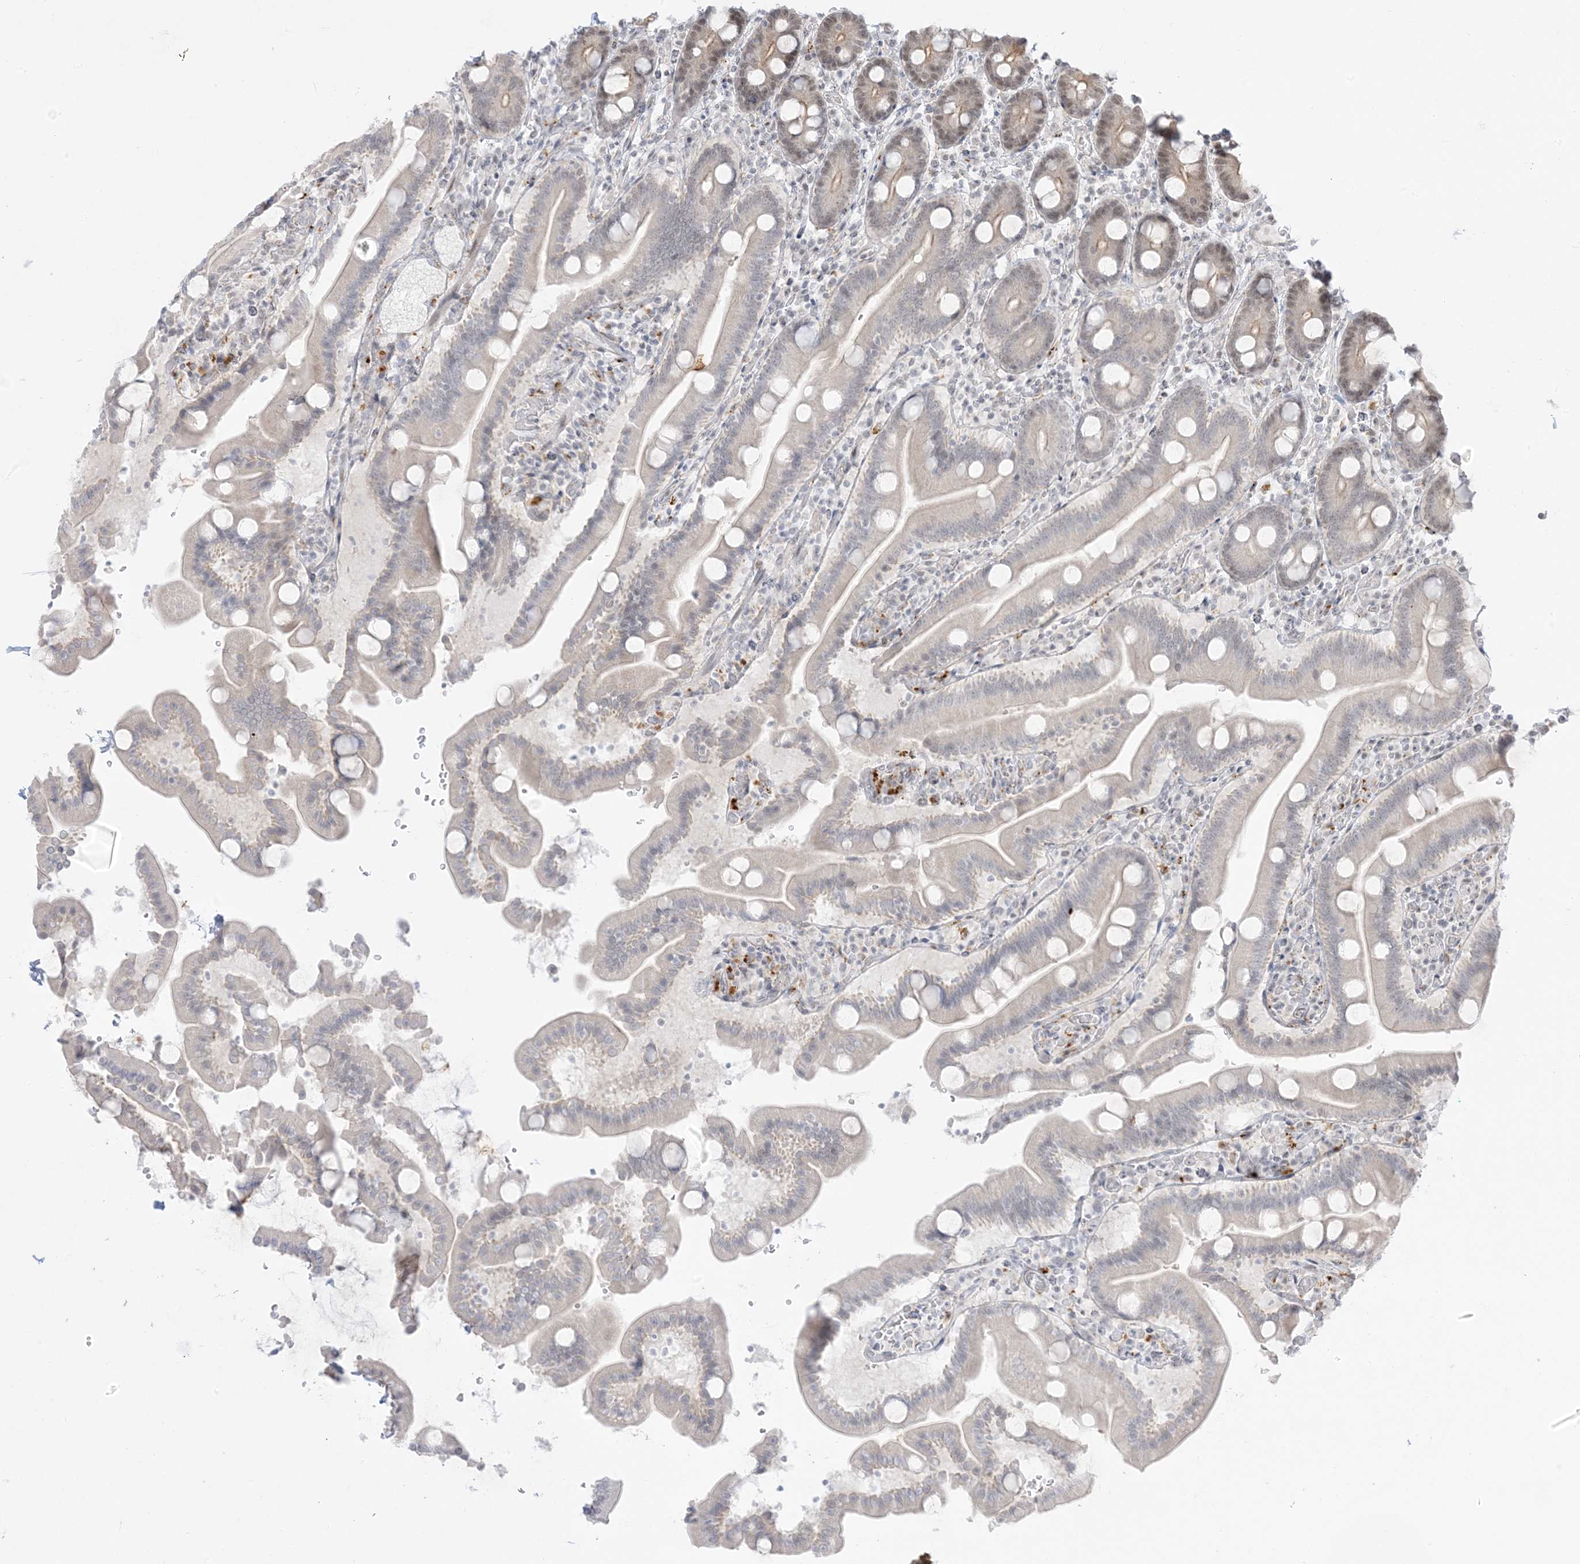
{"staining": {"intensity": "moderate", "quantity": "25%-75%", "location": "cytoplasmic/membranous,nuclear"}, "tissue": "duodenum", "cell_type": "Glandular cells", "image_type": "normal", "snomed": [{"axis": "morphology", "description": "Normal tissue, NOS"}, {"axis": "topography", "description": "Duodenum"}], "caption": "The micrograph demonstrates staining of unremarkable duodenum, revealing moderate cytoplasmic/membranous,nuclear protein expression (brown color) within glandular cells.", "gene": "PTK6", "patient": {"sex": "male", "age": 55}}